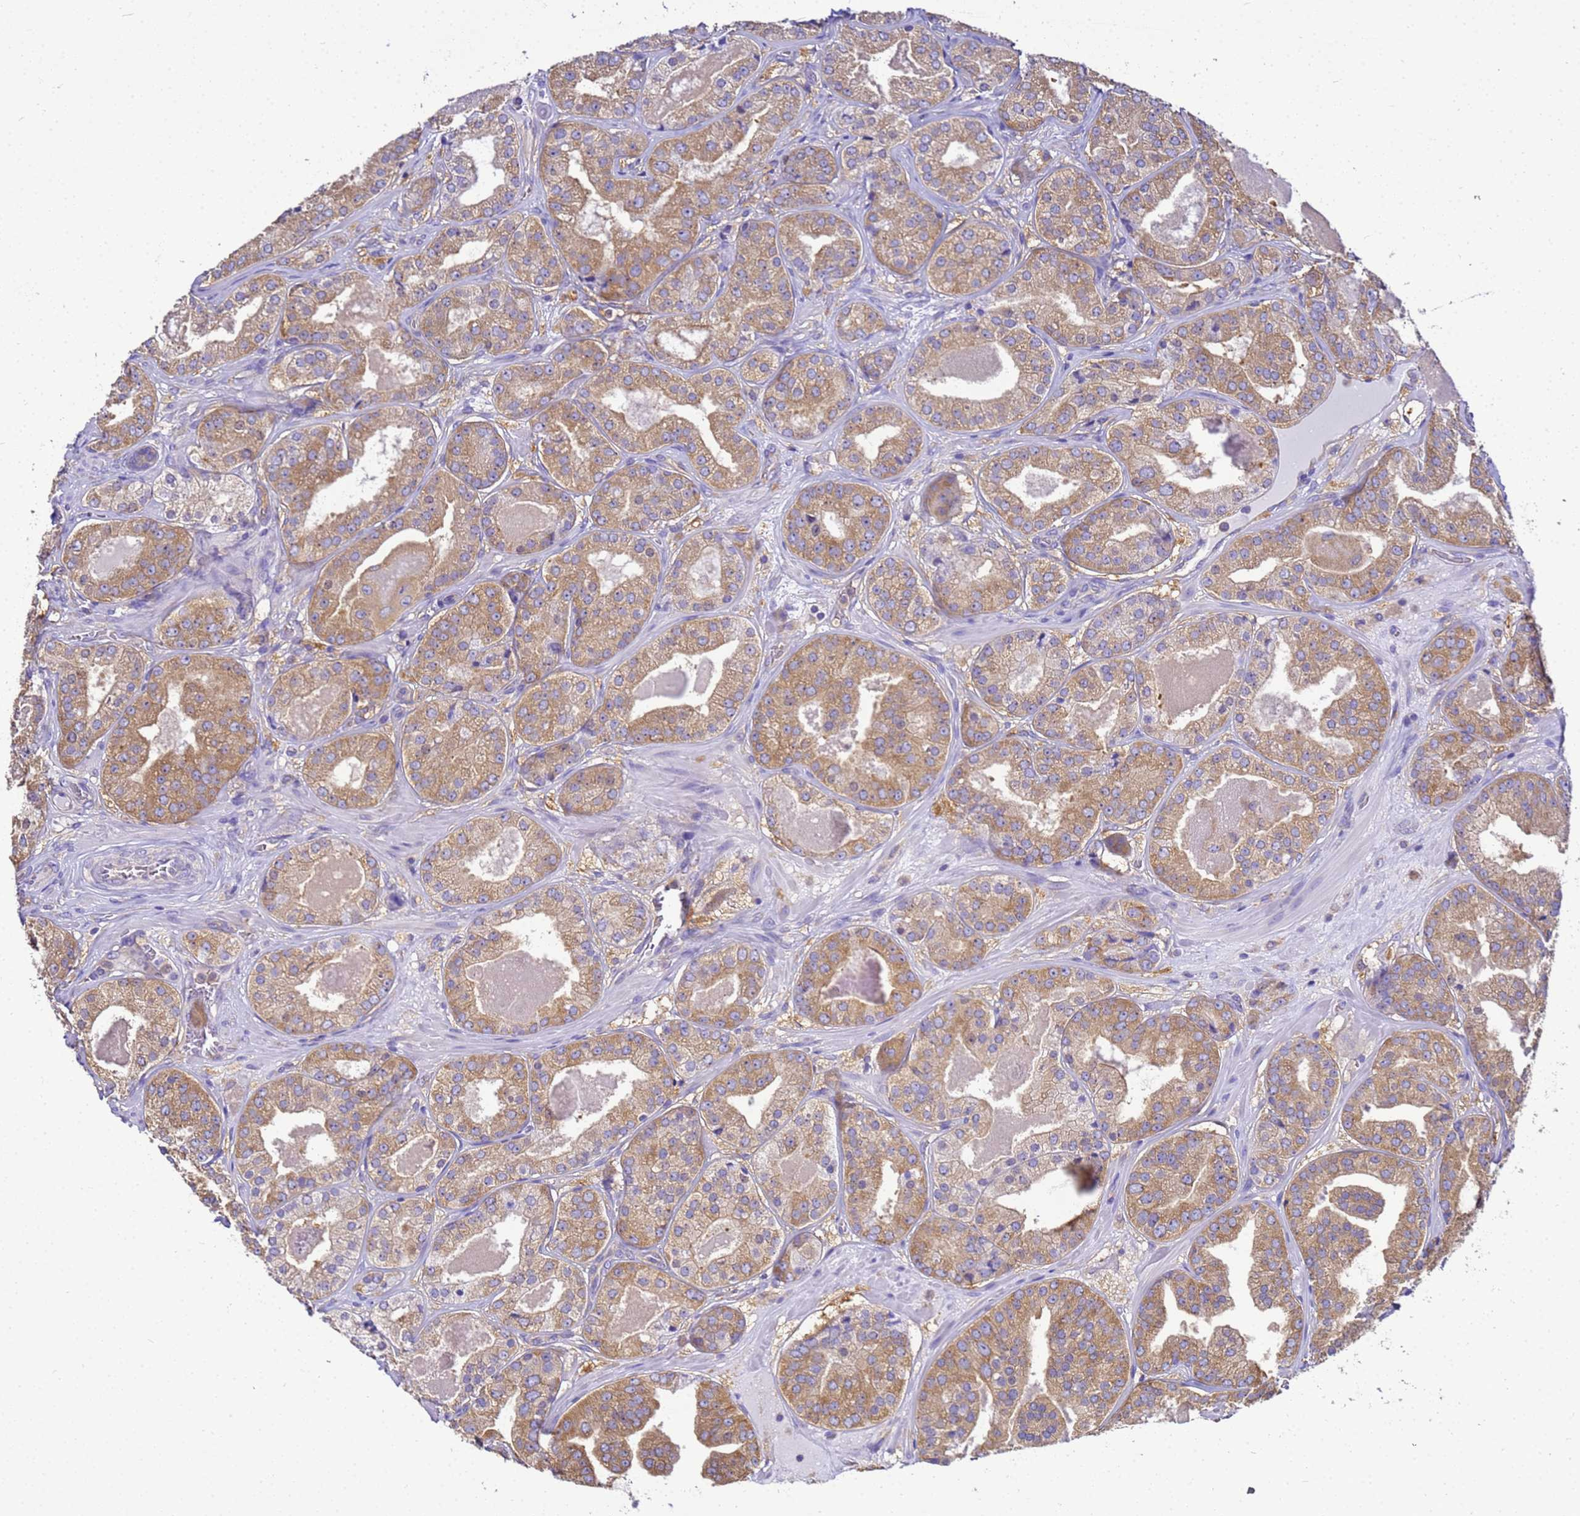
{"staining": {"intensity": "moderate", "quantity": ">75%", "location": "cytoplasmic/membranous"}, "tissue": "prostate cancer", "cell_type": "Tumor cells", "image_type": "cancer", "snomed": [{"axis": "morphology", "description": "Adenocarcinoma, High grade"}, {"axis": "topography", "description": "Prostate"}], "caption": "Tumor cells display moderate cytoplasmic/membranous positivity in approximately >75% of cells in prostate cancer.", "gene": "NARS1", "patient": {"sex": "male", "age": 63}}